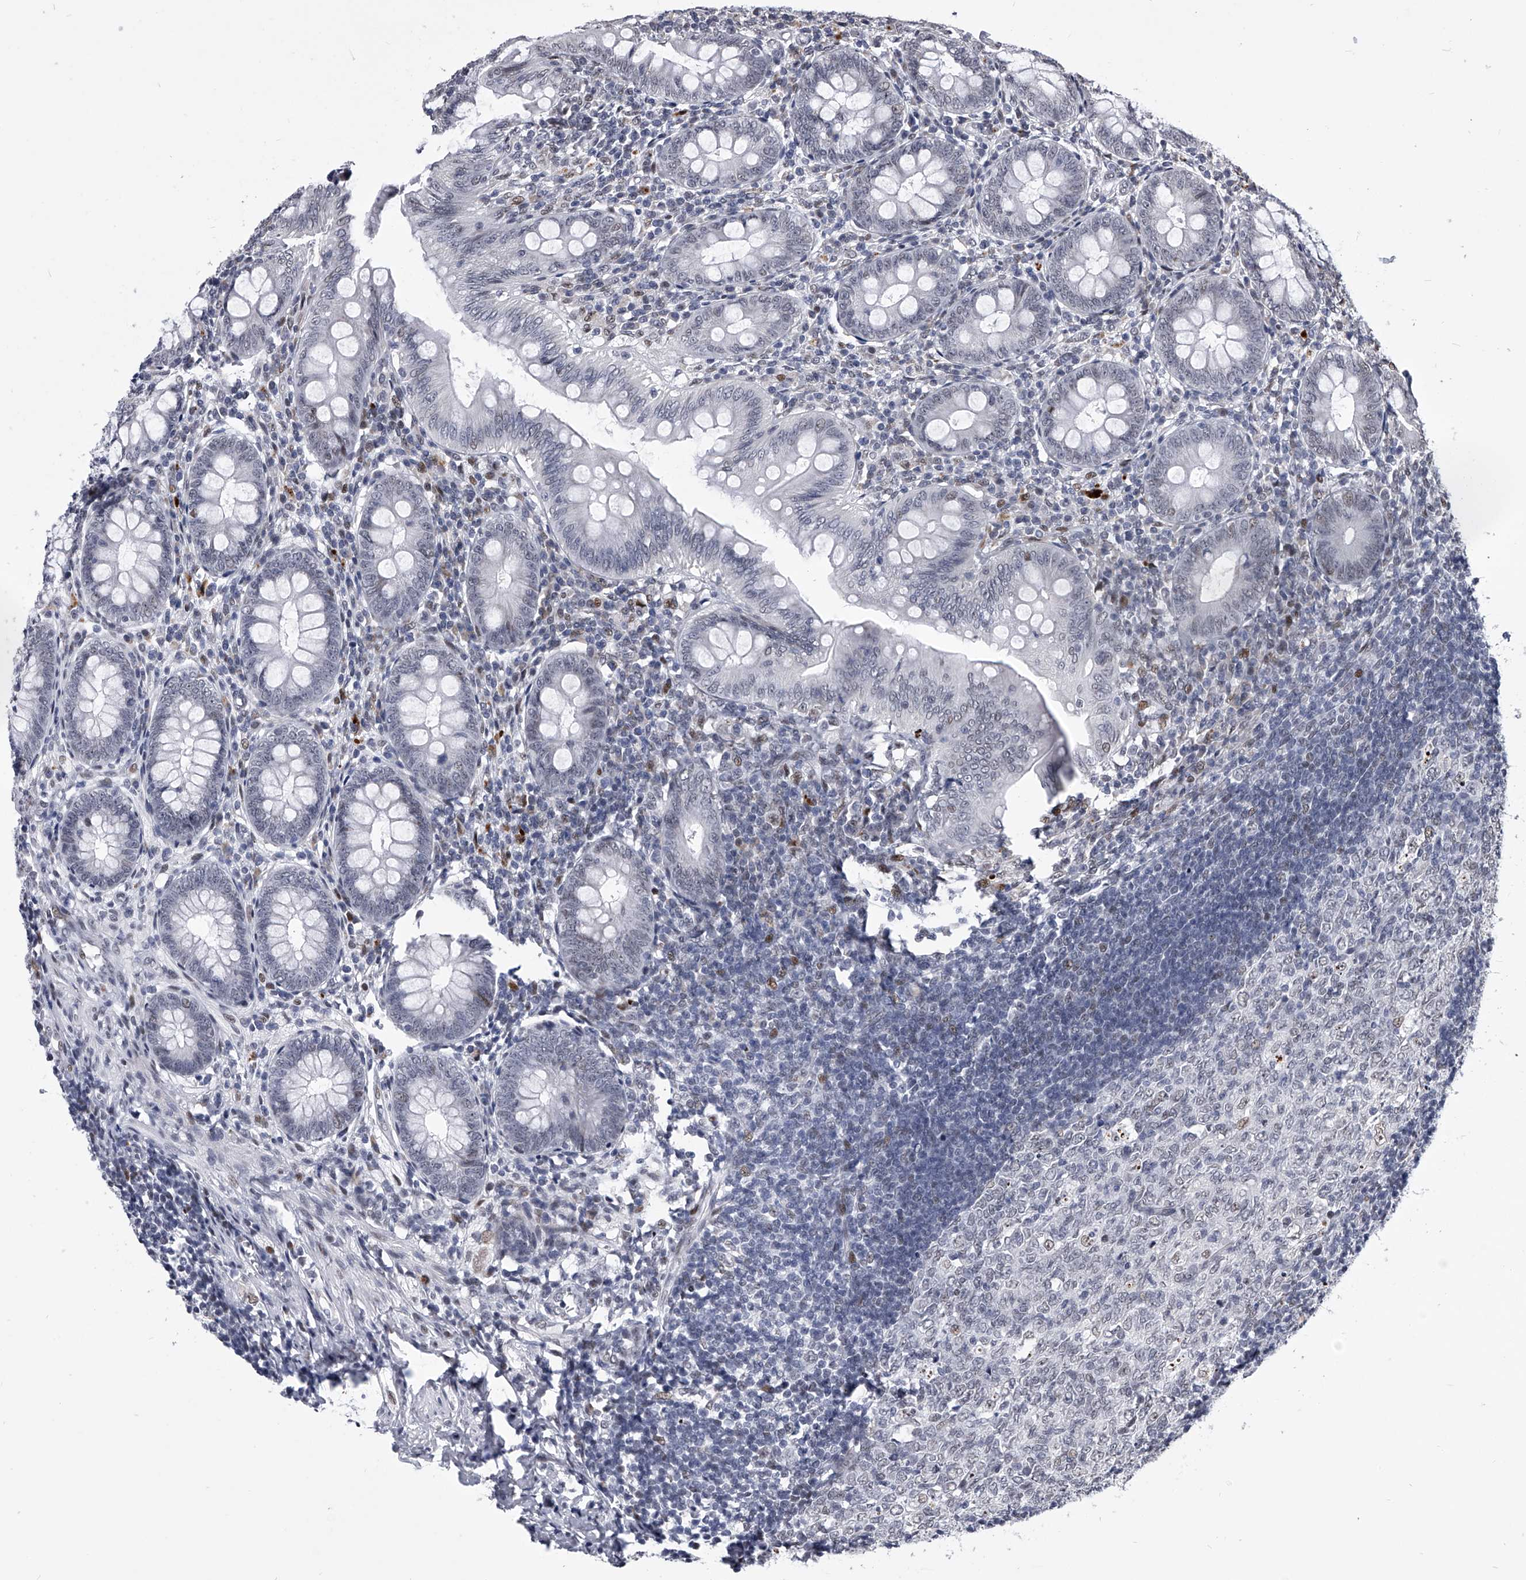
{"staining": {"intensity": "moderate", "quantity": "<25%", "location": "nuclear"}, "tissue": "appendix", "cell_type": "Glandular cells", "image_type": "normal", "snomed": [{"axis": "morphology", "description": "Normal tissue, NOS"}, {"axis": "topography", "description": "Appendix"}], "caption": "A high-resolution image shows immunohistochemistry (IHC) staining of benign appendix, which displays moderate nuclear staining in approximately <25% of glandular cells. The protein of interest is stained brown, and the nuclei are stained in blue (DAB IHC with brightfield microscopy, high magnification).", "gene": "CMTR1", "patient": {"sex": "male", "age": 14}}